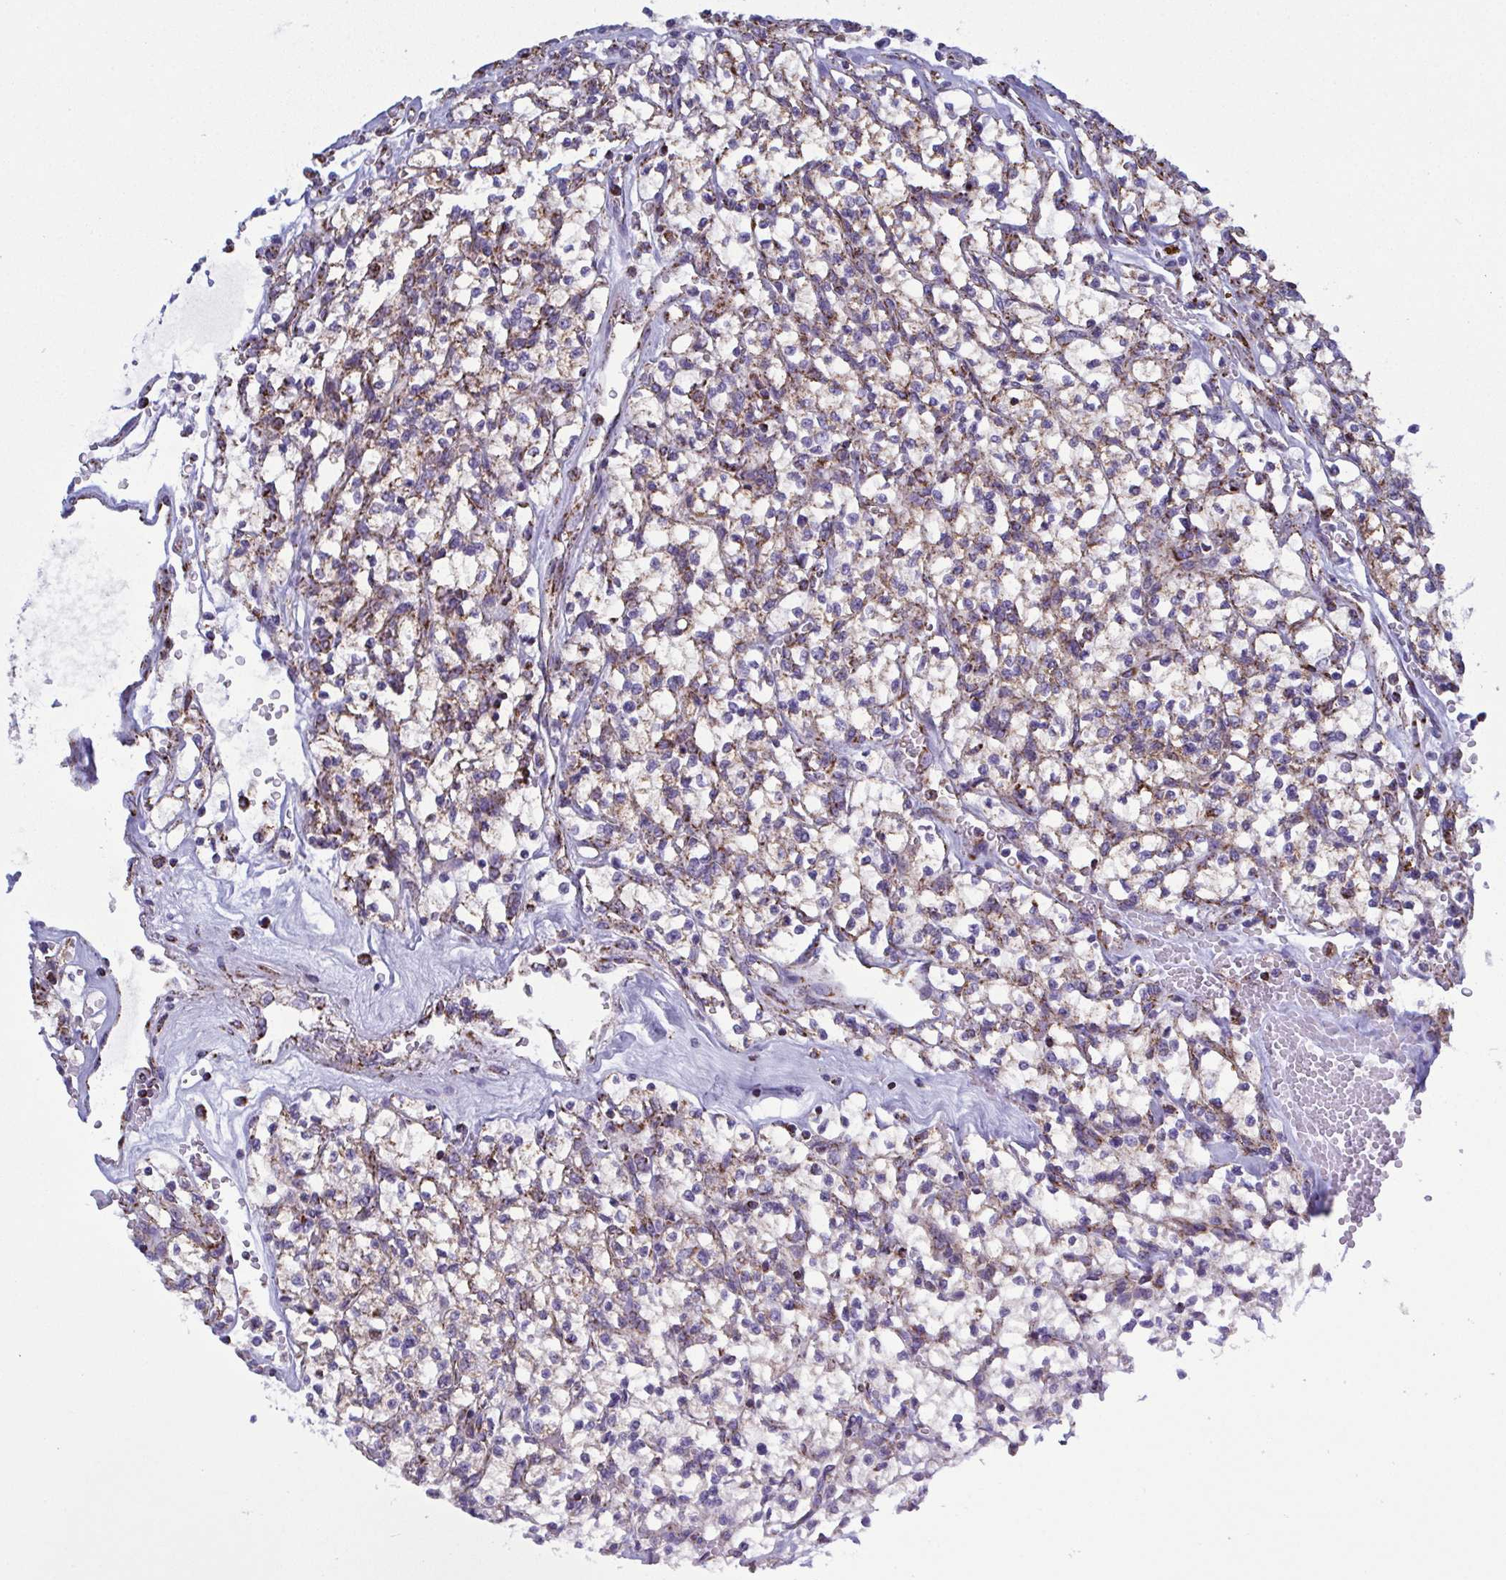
{"staining": {"intensity": "weak", "quantity": ">75%", "location": "cytoplasmic/membranous"}, "tissue": "renal cancer", "cell_type": "Tumor cells", "image_type": "cancer", "snomed": [{"axis": "morphology", "description": "Adenocarcinoma, NOS"}, {"axis": "topography", "description": "Kidney"}], "caption": "This histopathology image reveals IHC staining of renal cancer, with low weak cytoplasmic/membranous expression in approximately >75% of tumor cells.", "gene": "CSDE1", "patient": {"sex": "female", "age": 64}}